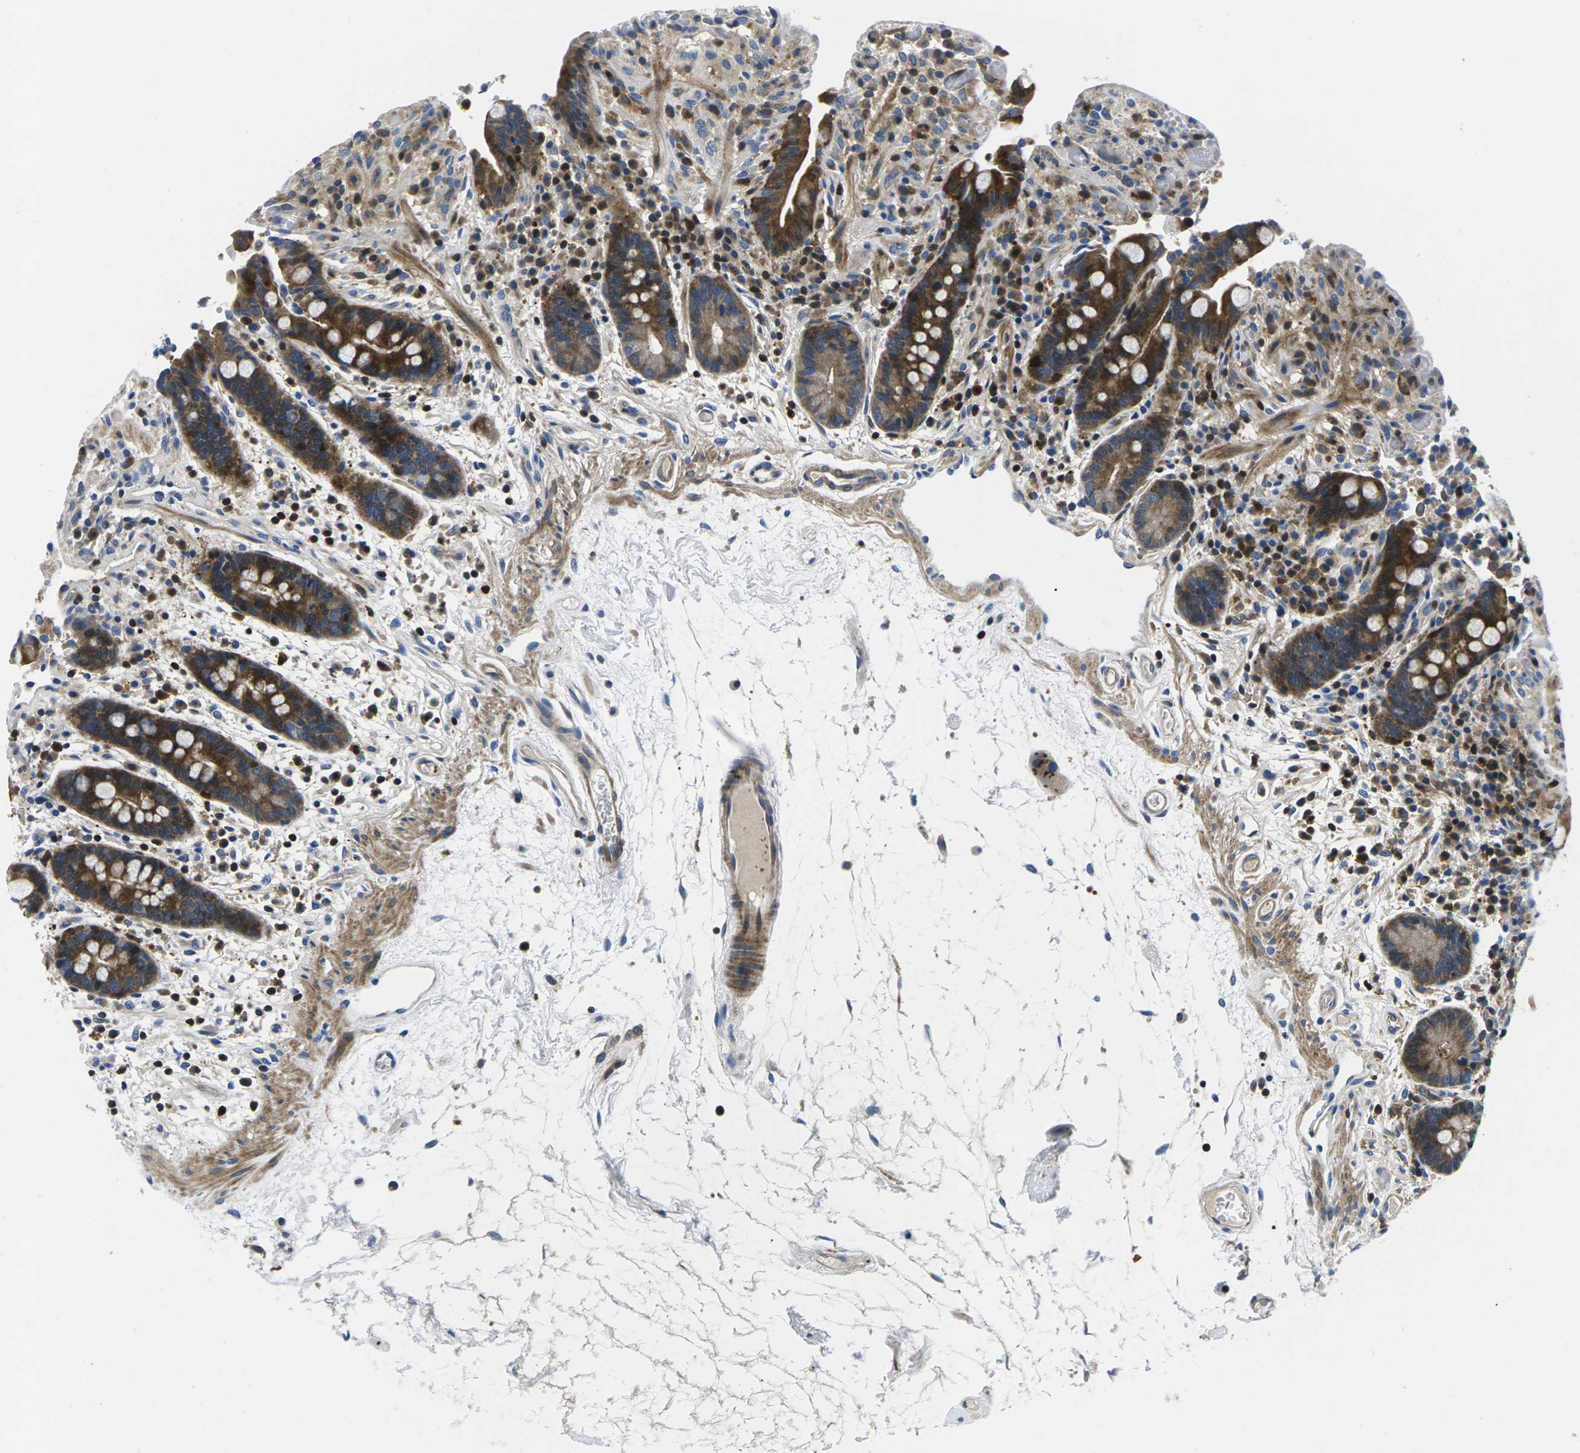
{"staining": {"intensity": "moderate", "quantity": "25%-75%", "location": "cytoplasmic/membranous"}, "tissue": "colon", "cell_type": "Endothelial cells", "image_type": "normal", "snomed": [{"axis": "morphology", "description": "Normal tissue, NOS"}, {"axis": "topography", "description": "Colon"}], "caption": "Immunohistochemical staining of normal colon shows moderate cytoplasmic/membranous protein expression in about 25%-75% of endothelial cells. Immunohistochemistry stains the protein in brown and the nuclei are stained blue.", "gene": "PLCE1", "patient": {"sex": "male", "age": 73}}